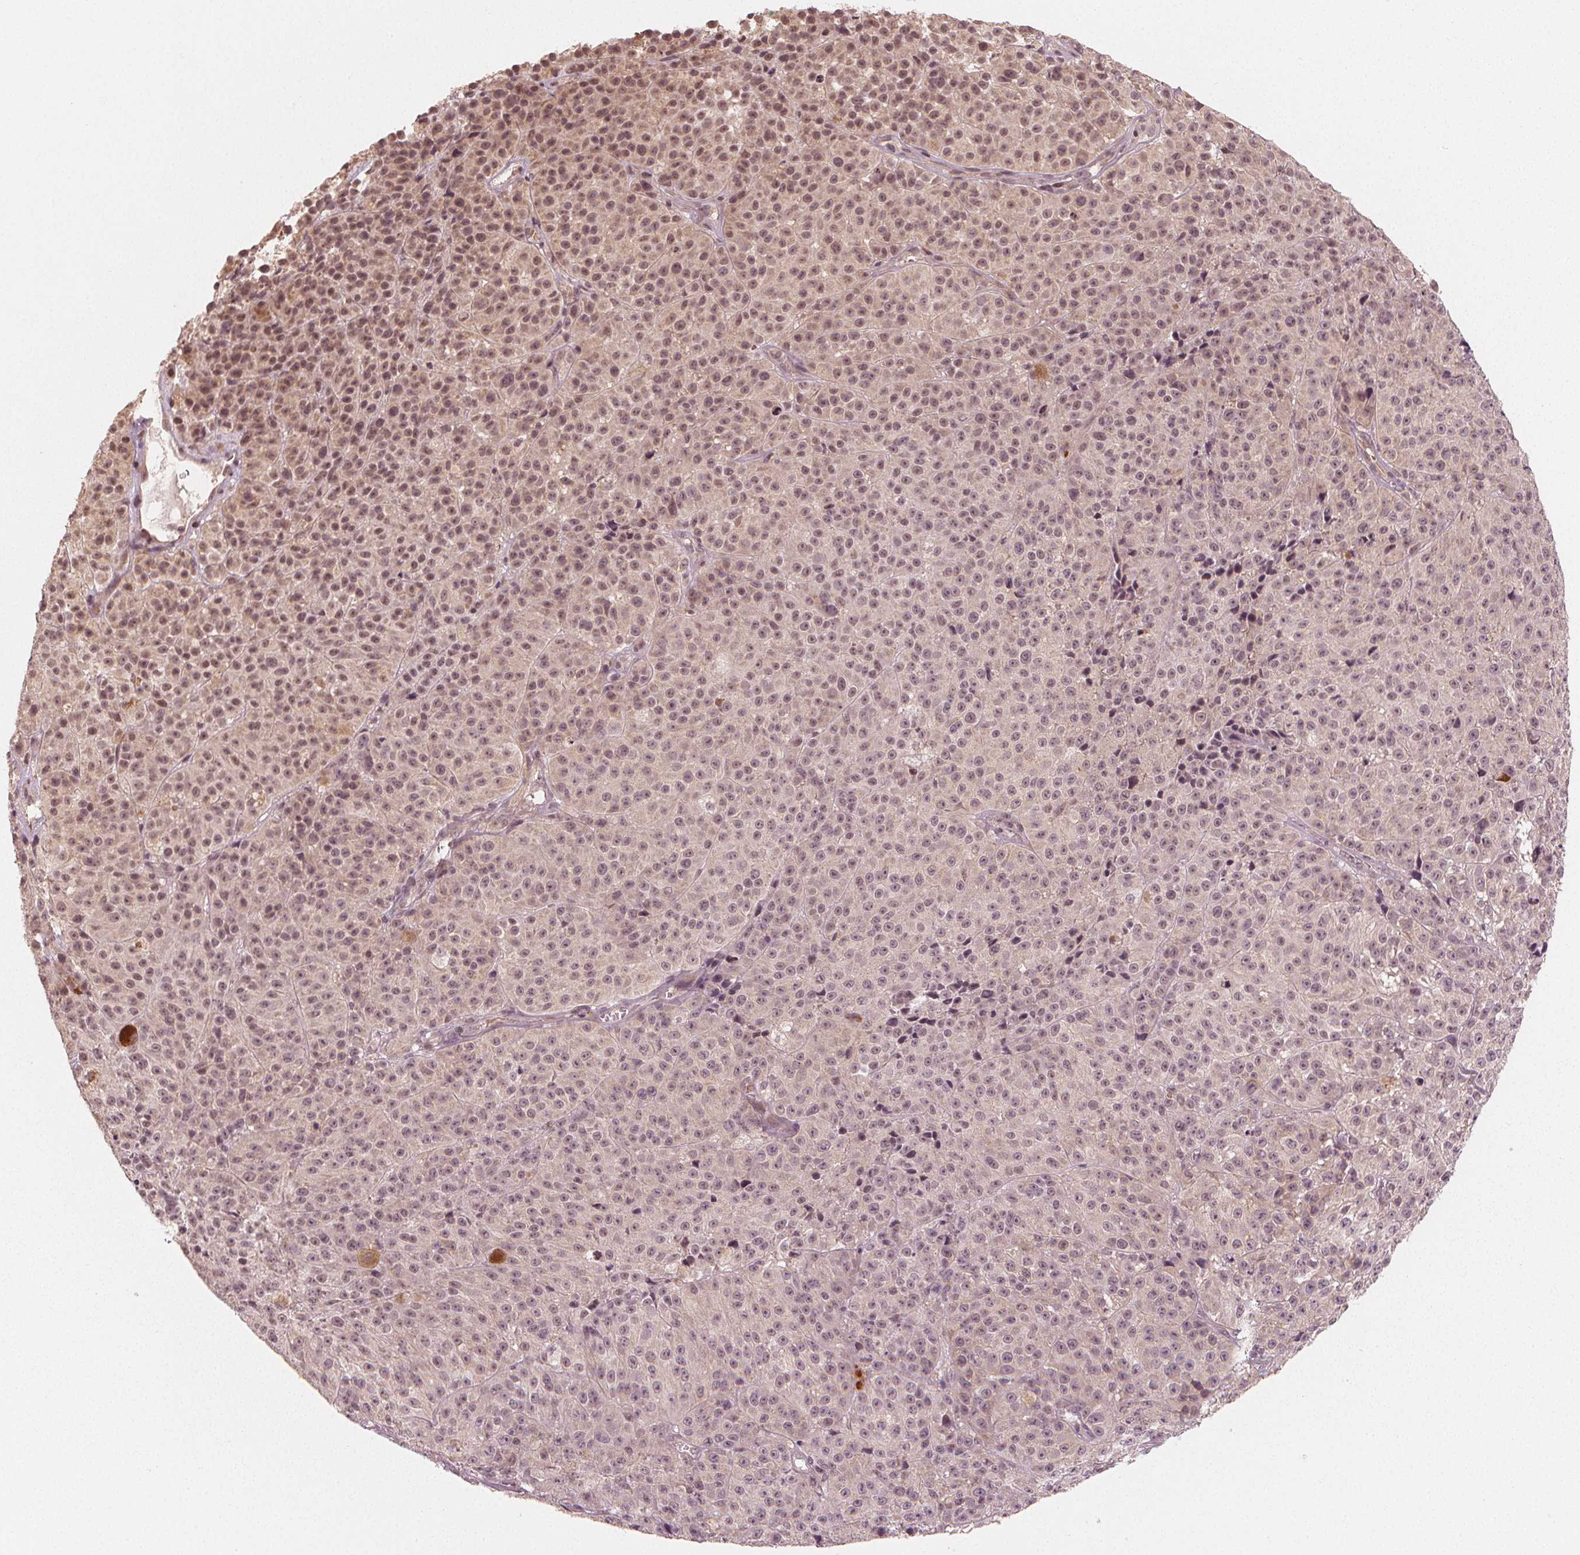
{"staining": {"intensity": "weak", "quantity": "<25%", "location": "nuclear"}, "tissue": "melanoma", "cell_type": "Tumor cells", "image_type": "cancer", "snomed": [{"axis": "morphology", "description": "Malignant melanoma, NOS"}, {"axis": "topography", "description": "Skin"}], "caption": "Immunohistochemistry of melanoma exhibits no staining in tumor cells.", "gene": "CLBA1", "patient": {"sex": "female", "age": 58}}